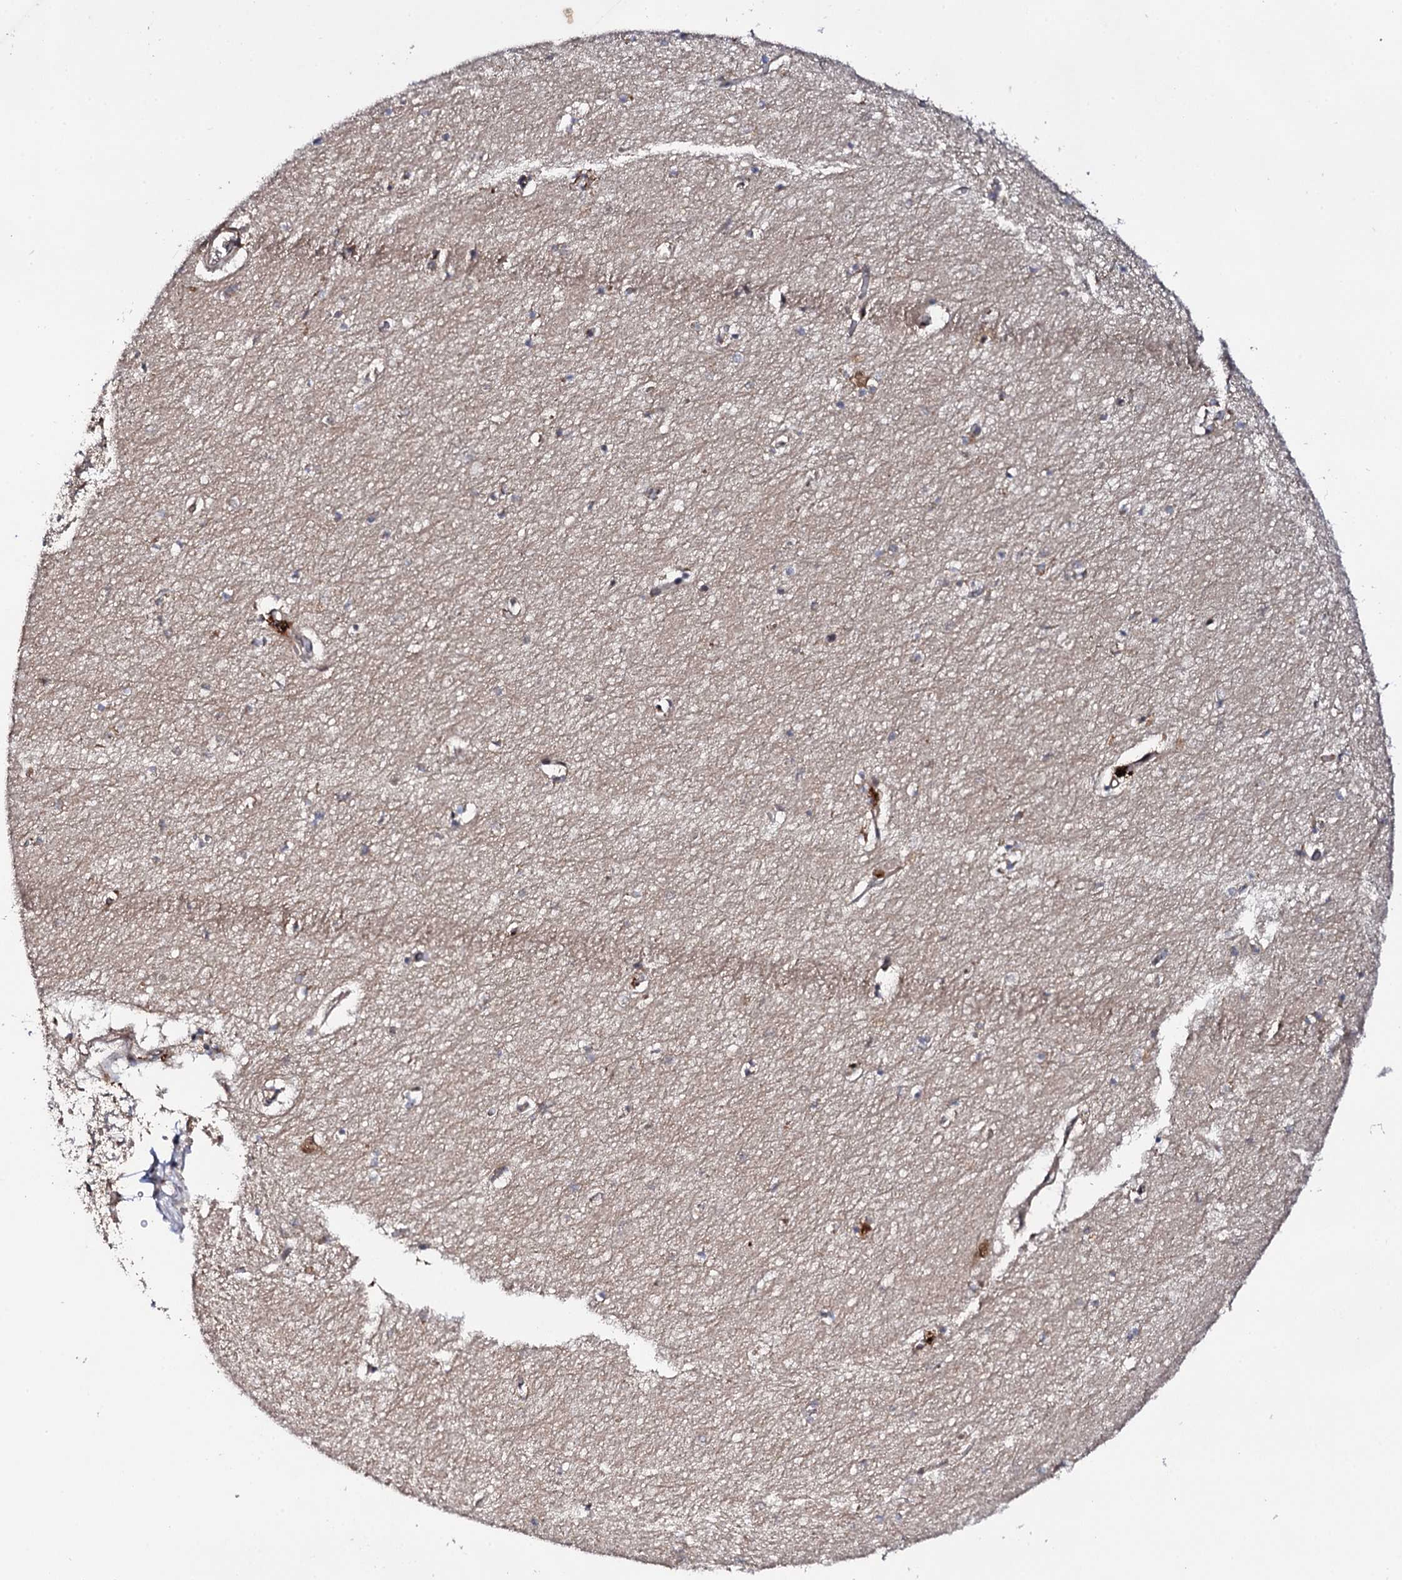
{"staining": {"intensity": "negative", "quantity": "none", "location": "none"}, "tissue": "hippocampus", "cell_type": "Glial cells", "image_type": "normal", "snomed": [{"axis": "morphology", "description": "Normal tissue, NOS"}, {"axis": "topography", "description": "Hippocampus"}], "caption": "The immunohistochemistry (IHC) photomicrograph has no significant positivity in glial cells of hippocampus. (Immunohistochemistry, brightfield microscopy, high magnification).", "gene": "FAM111A", "patient": {"sex": "female", "age": 64}}